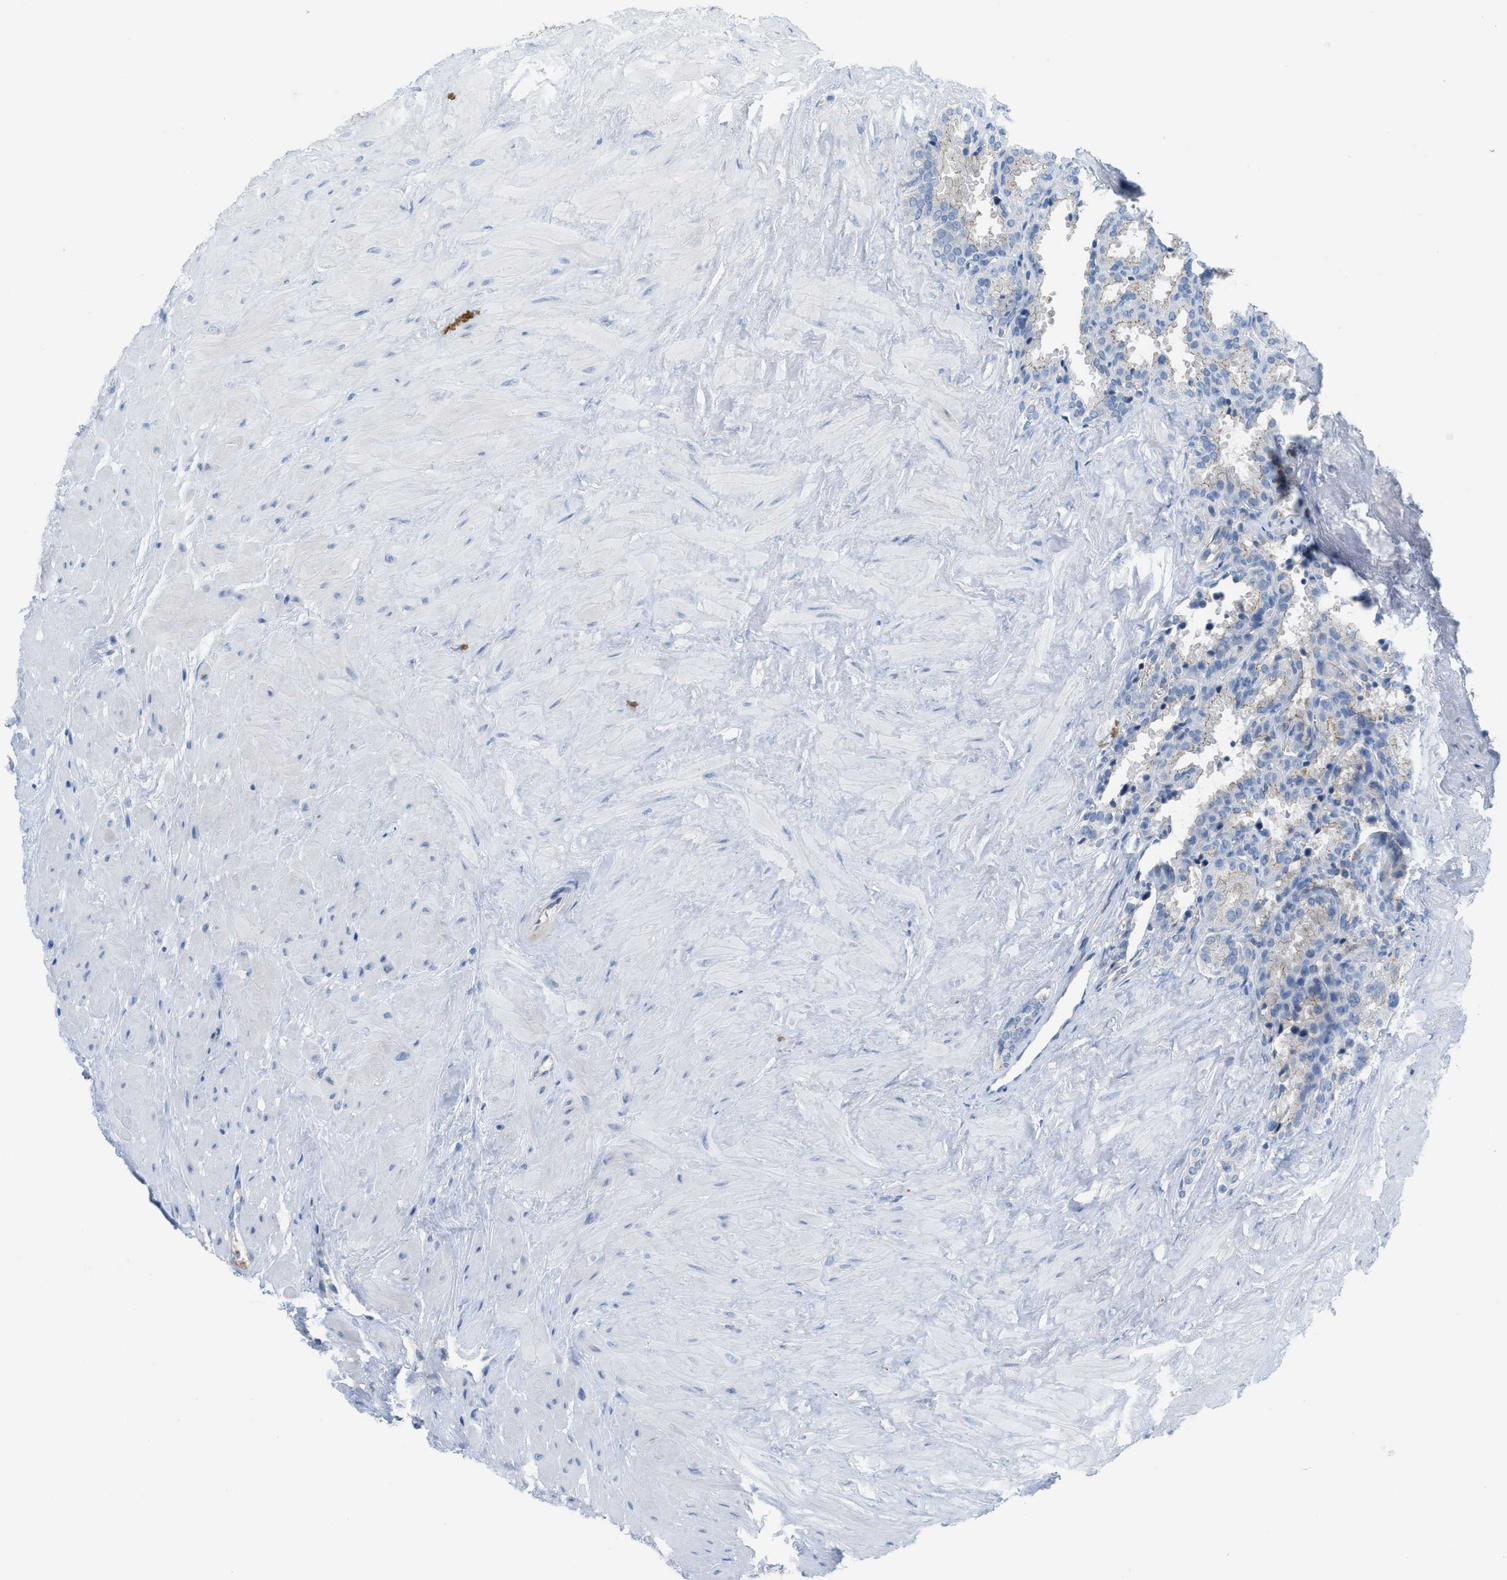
{"staining": {"intensity": "moderate", "quantity": "<25%", "location": "cytoplasmic/membranous"}, "tissue": "seminal vesicle", "cell_type": "Glandular cells", "image_type": "normal", "snomed": [{"axis": "morphology", "description": "Normal tissue, NOS"}, {"axis": "topography", "description": "Seminal veicle"}], "caption": "DAB (3,3'-diaminobenzidine) immunohistochemical staining of unremarkable seminal vesicle demonstrates moderate cytoplasmic/membranous protein staining in approximately <25% of glandular cells. (Stains: DAB in brown, nuclei in blue, Microscopy: brightfield microscopy at high magnification).", "gene": "CRB3", "patient": {"sex": "male", "age": 46}}